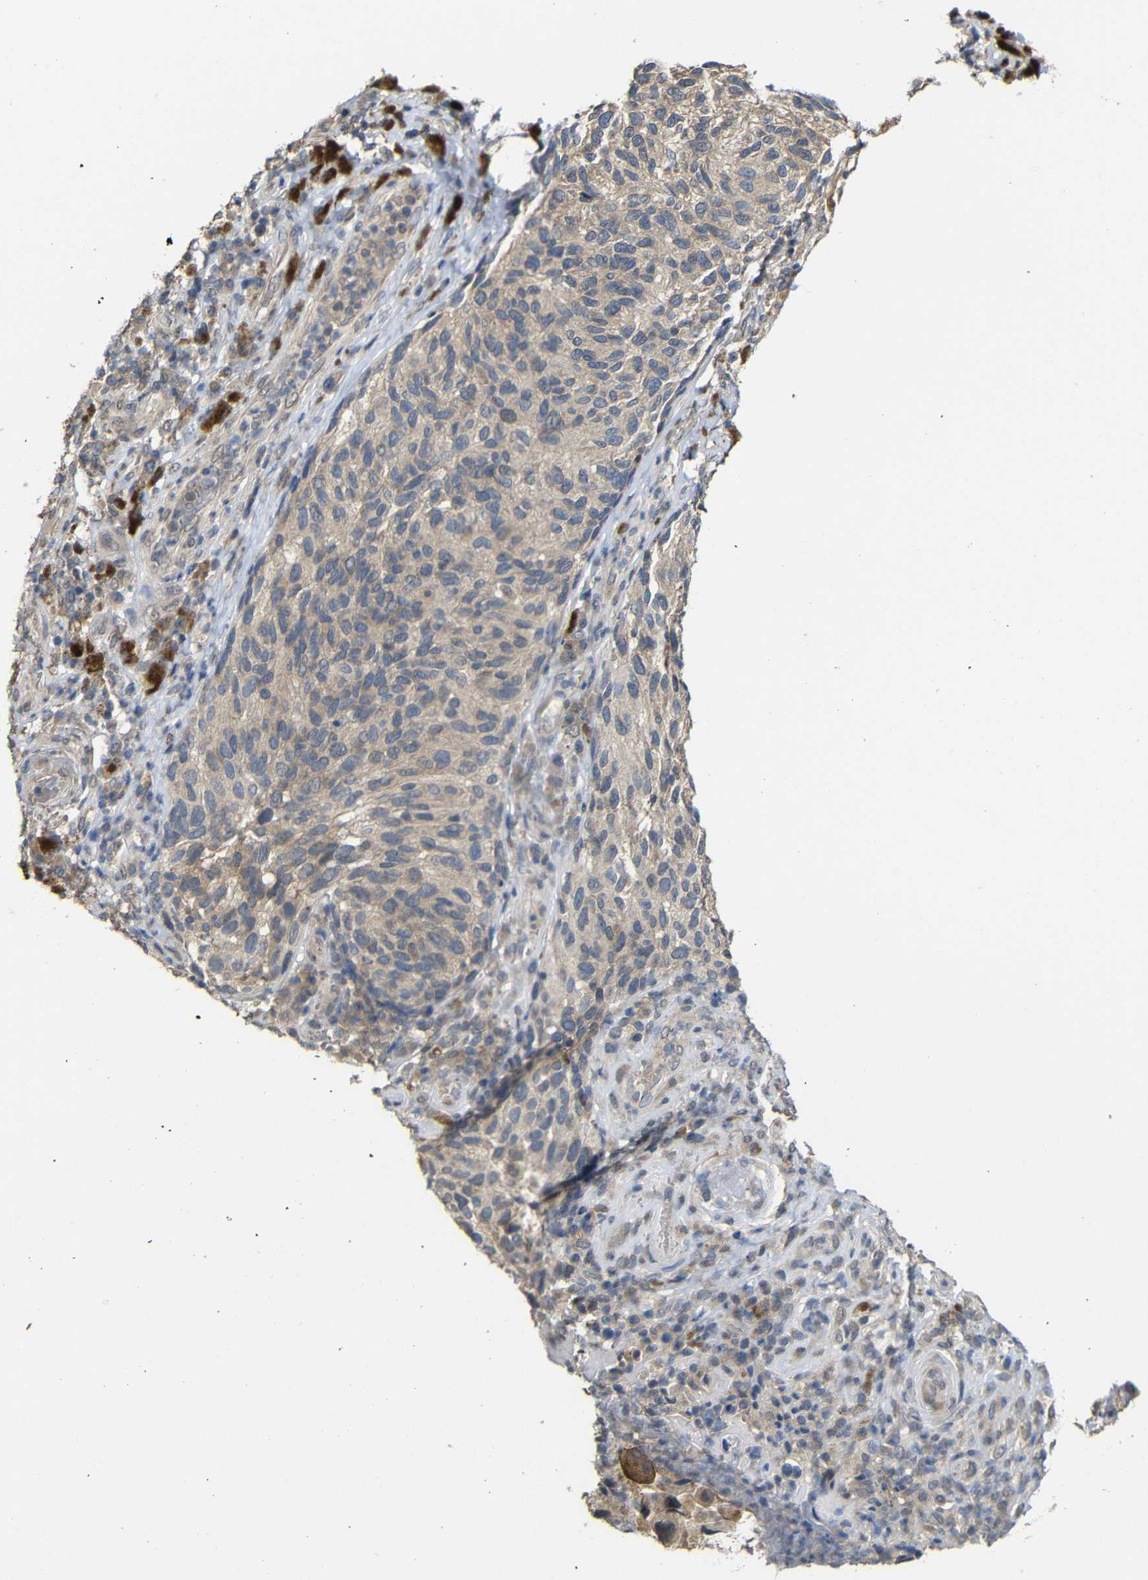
{"staining": {"intensity": "moderate", "quantity": ">75%", "location": "cytoplasmic/membranous,nuclear"}, "tissue": "melanoma", "cell_type": "Tumor cells", "image_type": "cancer", "snomed": [{"axis": "morphology", "description": "Malignant melanoma, NOS"}, {"axis": "topography", "description": "Skin"}], "caption": "Immunohistochemistry (IHC) of malignant melanoma shows medium levels of moderate cytoplasmic/membranous and nuclear expression in approximately >75% of tumor cells.", "gene": "ATG12", "patient": {"sex": "female", "age": 73}}